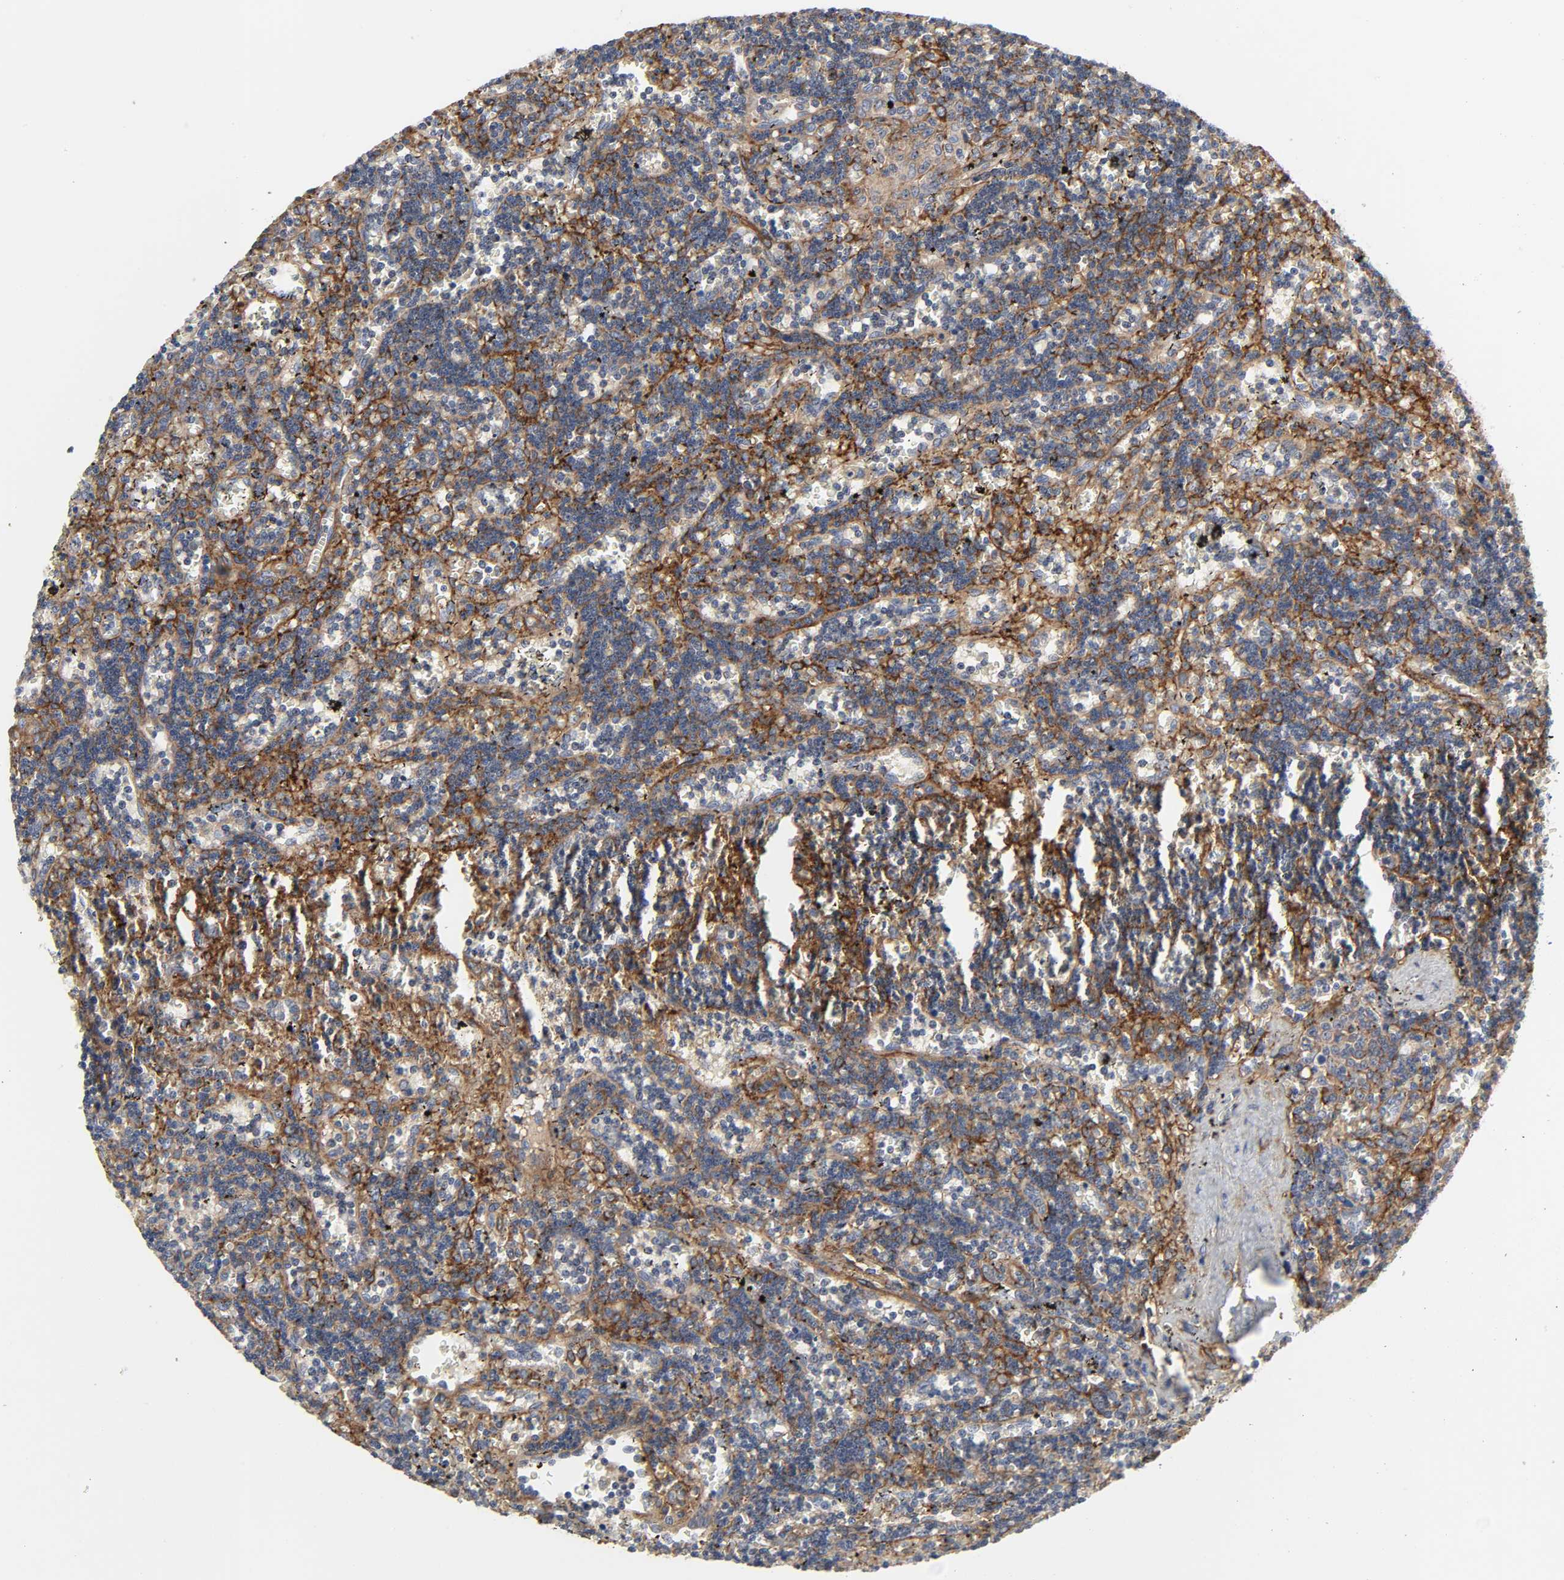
{"staining": {"intensity": "weak", "quantity": ">75%", "location": "cytoplasmic/membranous"}, "tissue": "lymphoma", "cell_type": "Tumor cells", "image_type": "cancer", "snomed": [{"axis": "morphology", "description": "Malignant lymphoma, non-Hodgkin's type, Low grade"}, {"axis": "topography", "description": "Spleen"}], "caption": "Immunohistochemical staining of human low-grade malignant lymphoma, non-Hodgkin's type displays low levels of weak cytoplasmic/membranous staining in about >75% of tumor cells.", "gene": "ARHGAP1", "patient": {"sex": "male", "age": 60}}